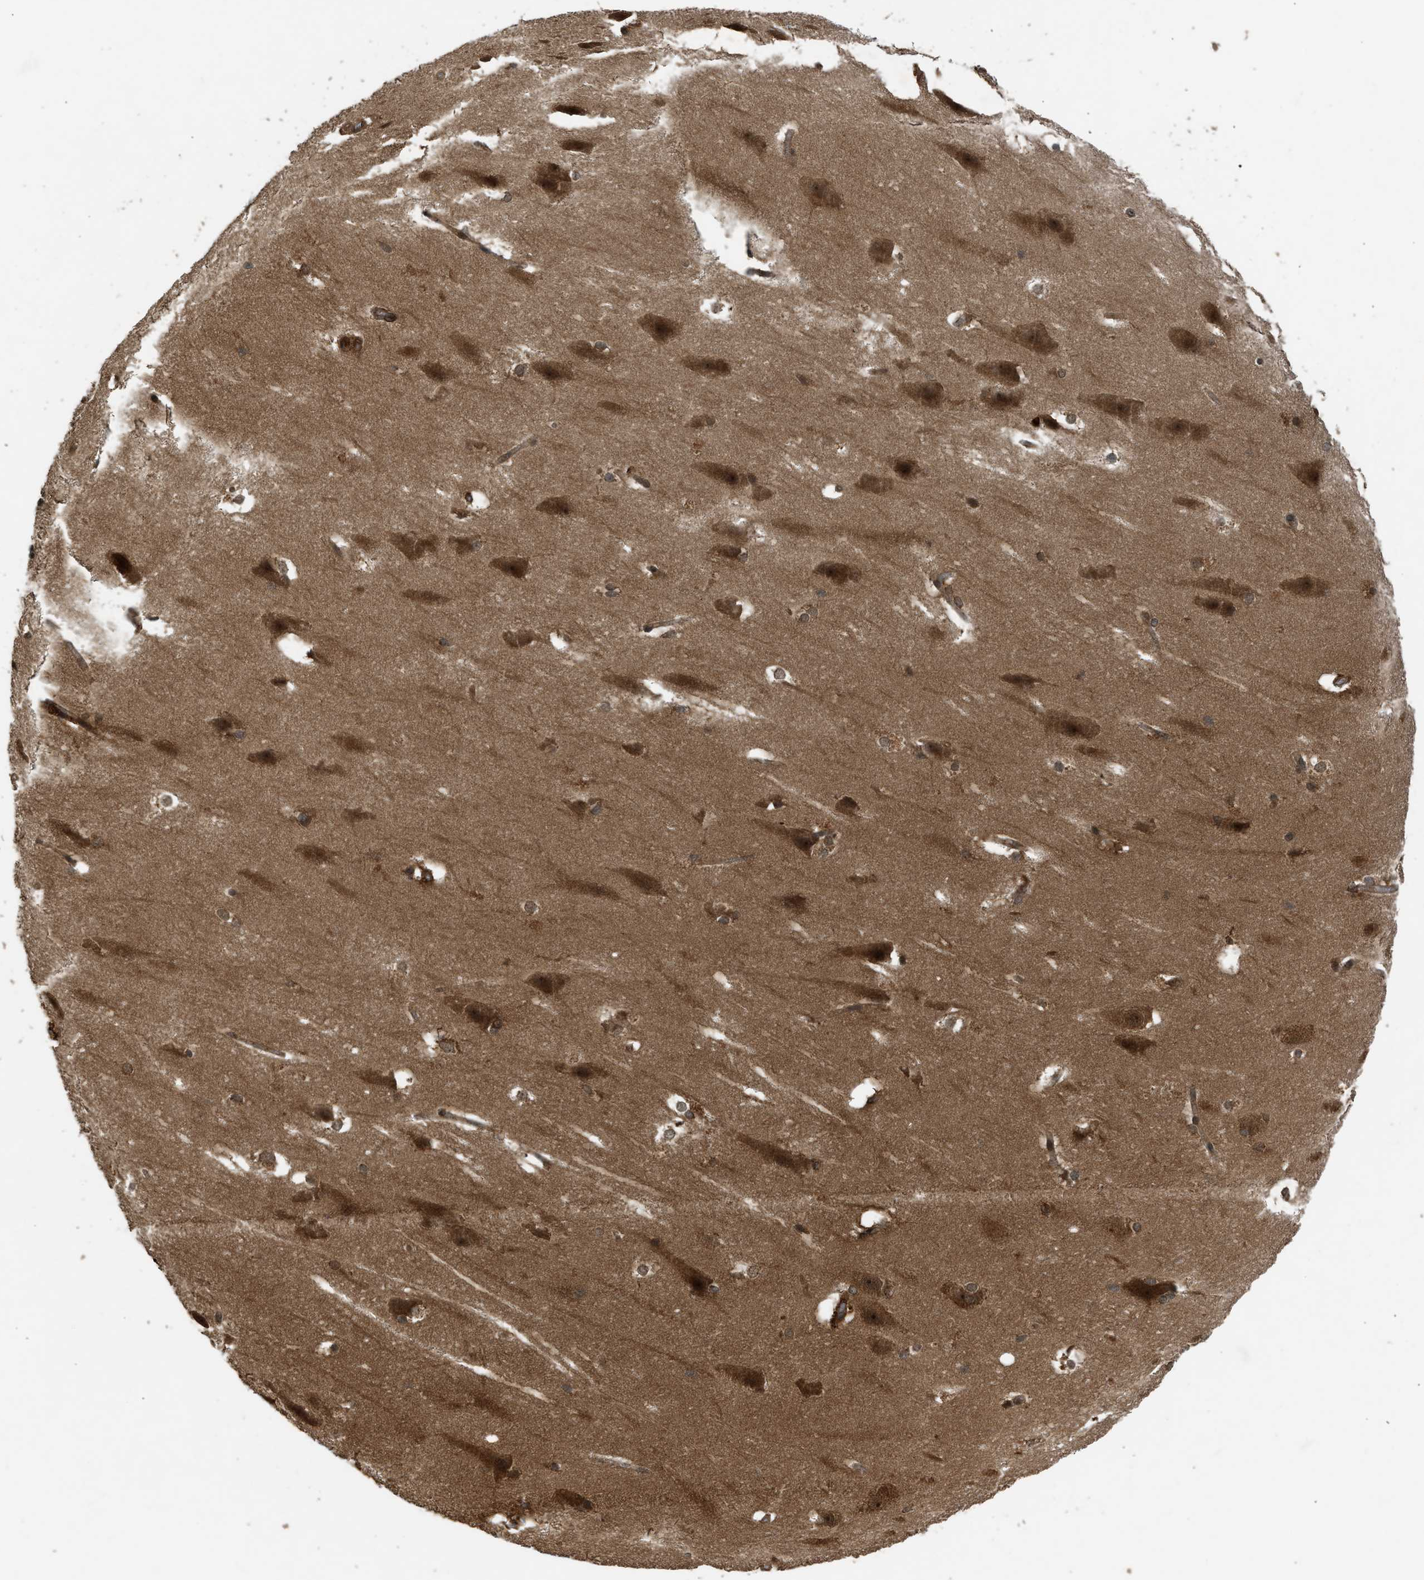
{"staining": {"intensity": "strong", "quantity": ">75%", "location": "cytoplasmic/membranous,nuclear"}, "tissue": "hippocampus", "cell_type": "Glial cells", "image_type": "normal", "snomed": [{"axis": "morphology", "description": "Normal tissue, NOS"}, {"axis": "topography", "description": "Hippocampus"}], "caption": "Brown immunohistochemical staining in unremarkable human hippocampus exhibits strong cytoplasmic/membranous,nuclear expression in about >75% of glial cells. The staining was performed using DAB (3,3'-diaminobenzidine), with brown indicating positive protein expression. Nuclei are stained blue with hematoxylin.", "gene": "TXNL1", "patient": {"sex": "female", "age": 19}}